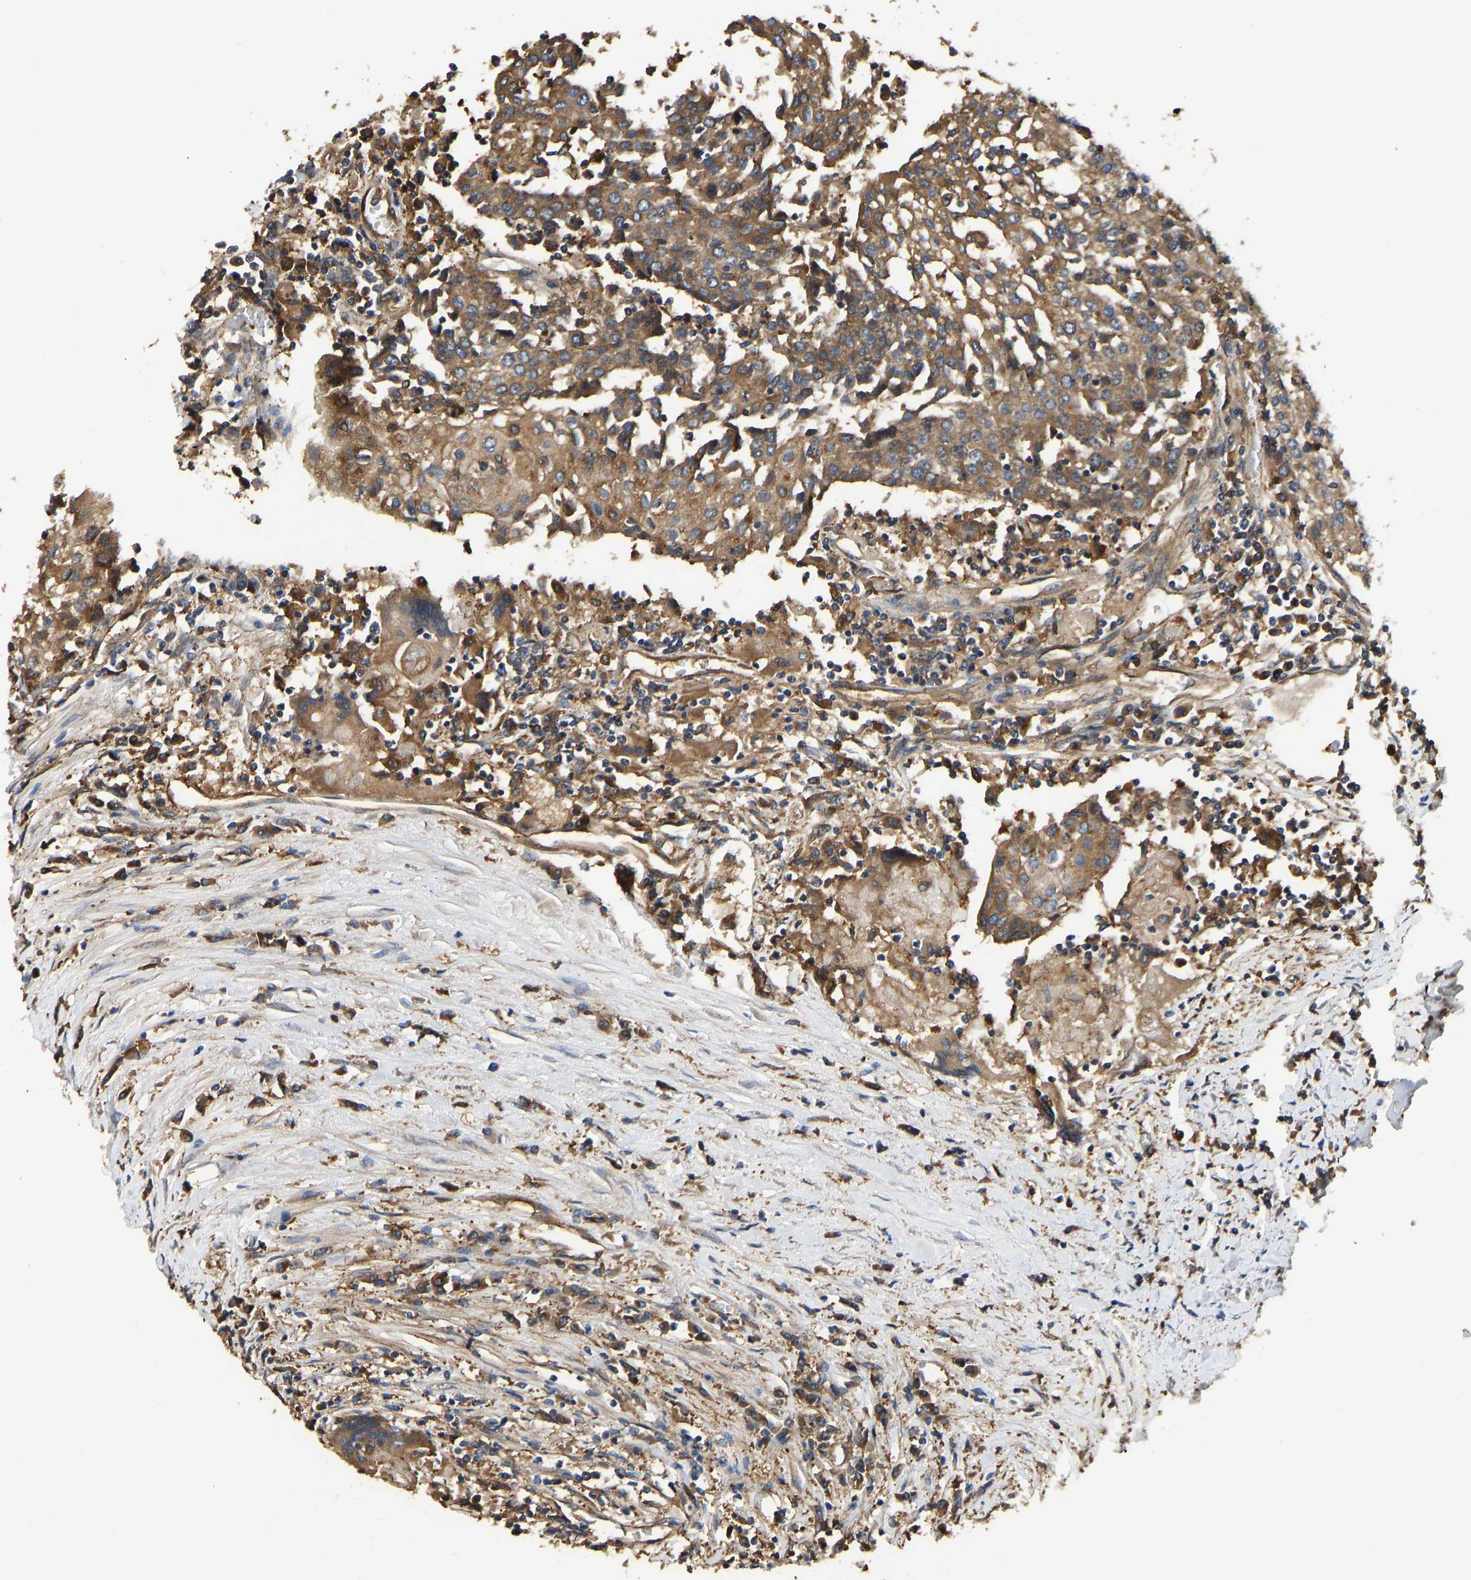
{"staining": {"intensity": "moderate", "quantity": ">75%", "location": "cytoplasmic/membranous"}, "tissue": "urothelial cancer", "cell_type": "Tumor cells", "image_type": "cancer", "snomed": [{"axis": "morphology", "description": "Urothelial carcinoma, High grade"}, {"axis": "topography", "description": "Urinary bladder"}], "caption": "Brown immunohistochemical staining in human urothelial carcinoma (high-grade) shows moderate cytoplasmic/membranous expression in about >75% of tumor cells.", "gene": "FLNB", "patient": {"sex": "female", "age": 85}}